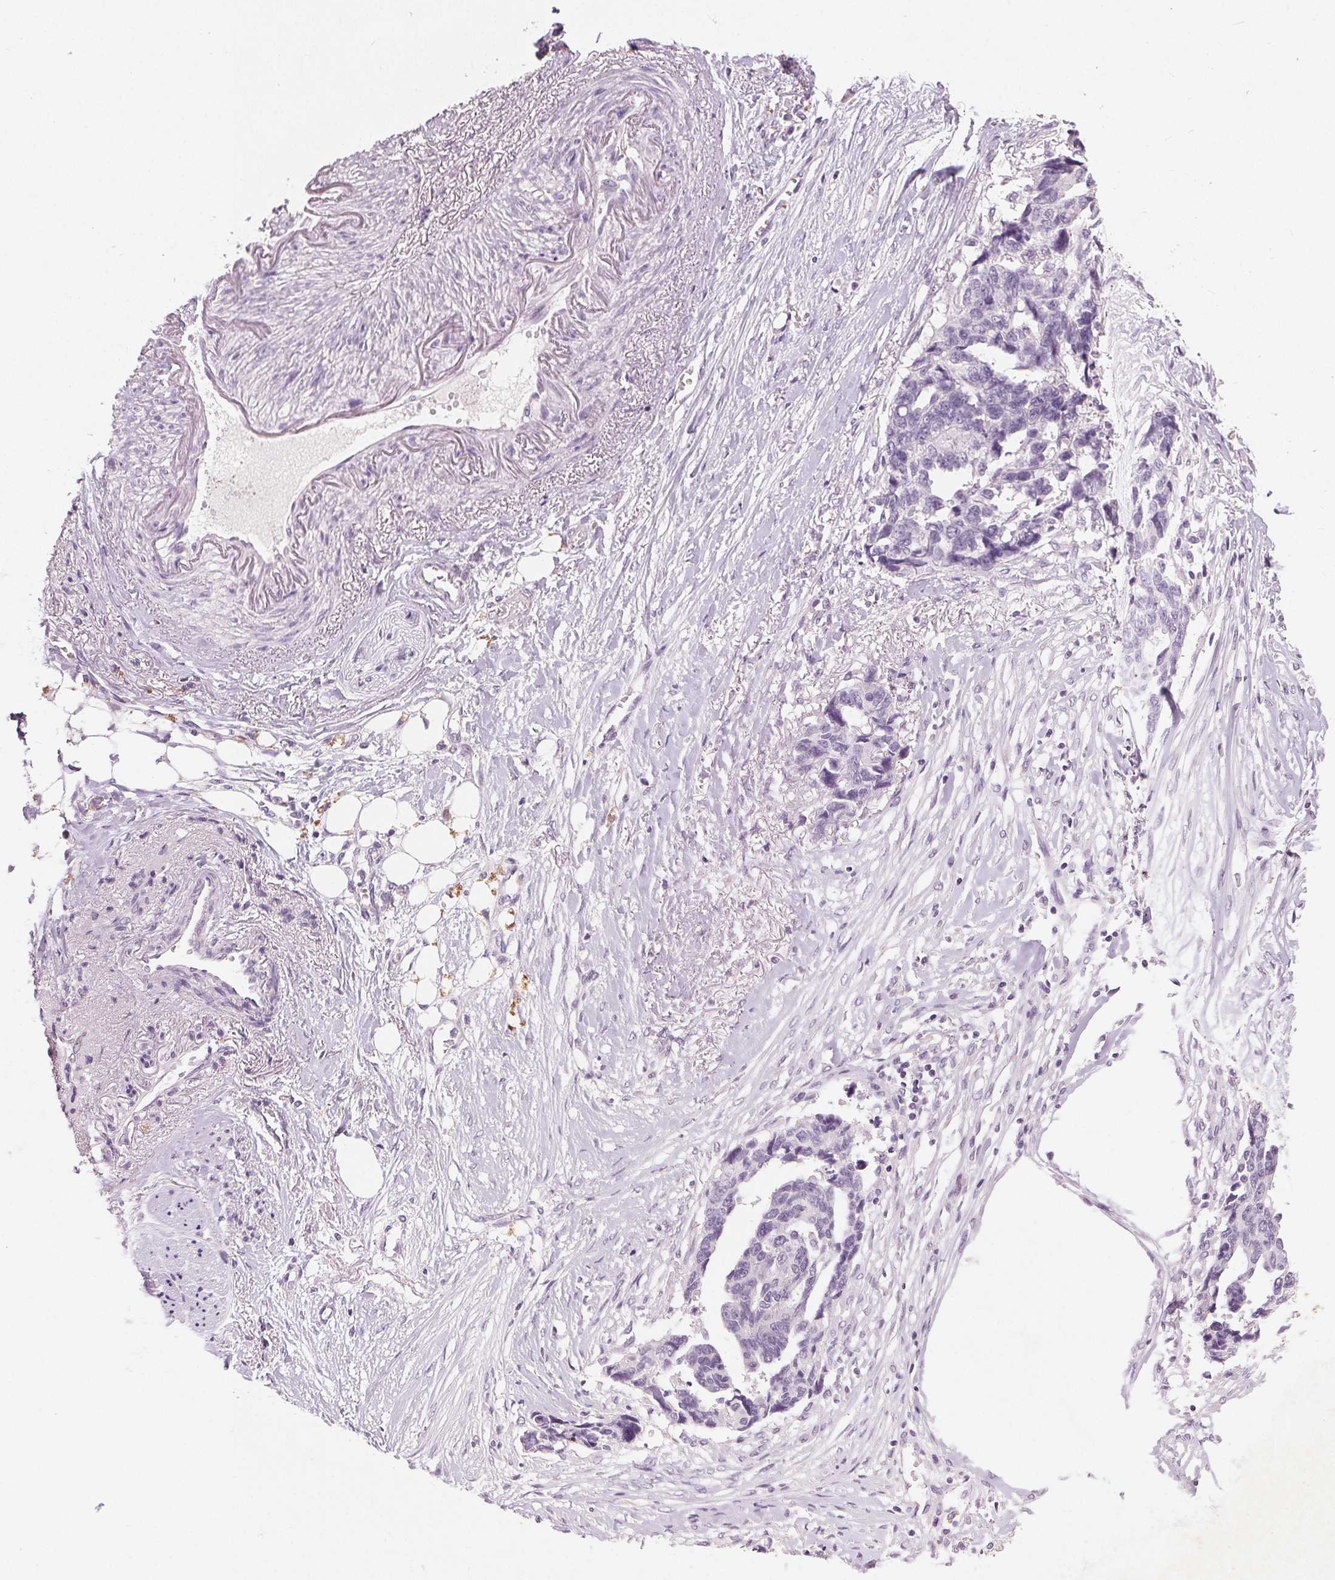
{"staining": {"intensity": "negative", "quantity": "none", "location": "none"}, "tissue": "ovarian cancer", "cell_type": "Tumor cells", "image_type": "cancer", "snomed": [{"axis": "morphology", "description": "Cystadenocarcinoma, serous, NOS"}, {"axis": "topography", "description": "Ovary"}], "caption": "Immunohistochemistry (IHC) histopathology image of neoplastic tissue: ovarian cancer stained with DAB shows no significant protein staining in tumor cells.", "gene": "CLTRN", "patient": {"sex": "female", "age": 69}}